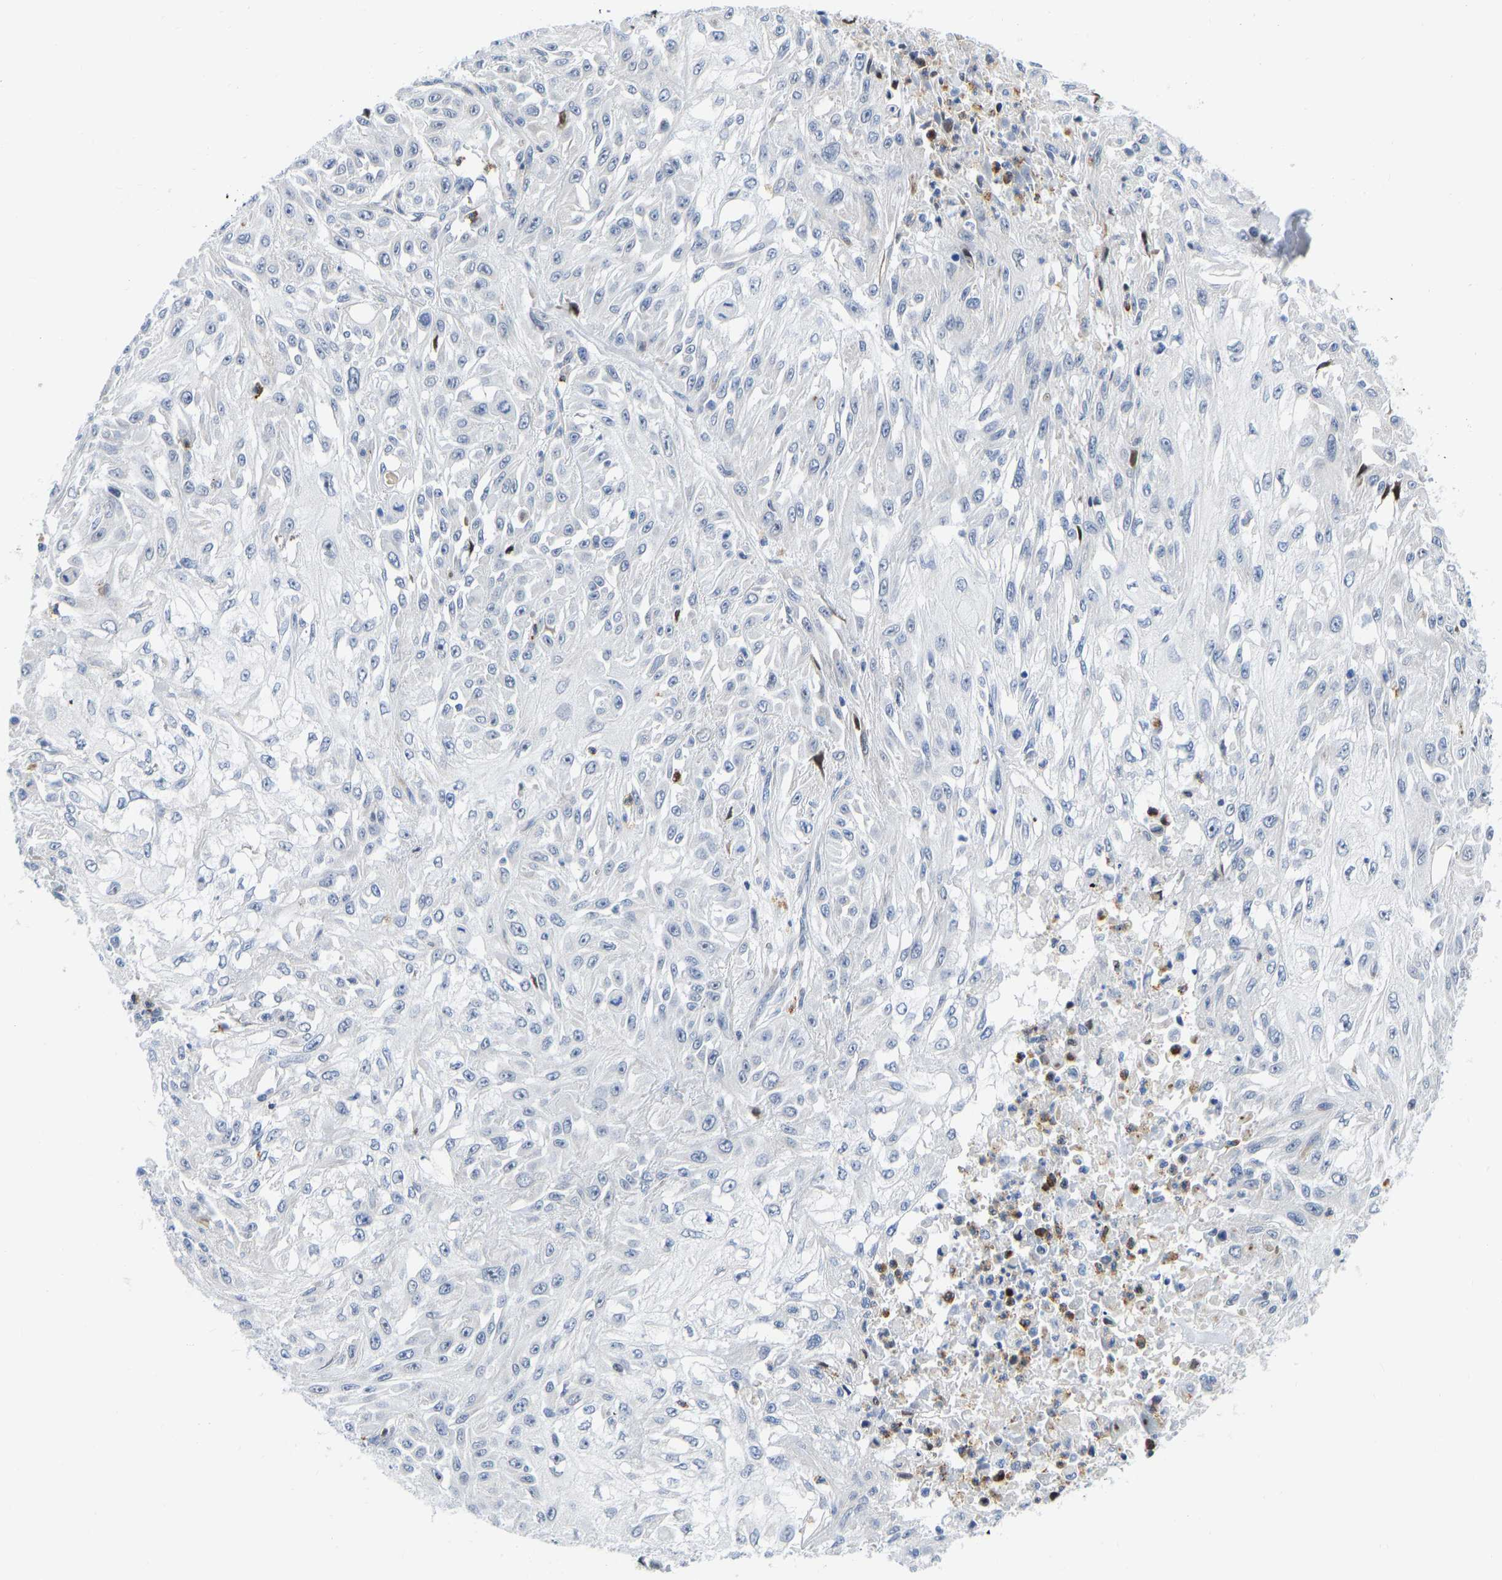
{"staining": {"intensity": "negative", "quantity": "none", "location": "none"}, "tissue": "skin cancer", "cell_type": "Tumor cells", "image_type": "cancer", "snomed": [{"axis": "morphology", "description": "Squamous cell carcinoma, NOS"}, {"axis": "morphology", "description": "Squamous cell carcinoma, metastatic, NOS"}, {"axis": "topography", "description": "Skin"}, {"axis": "topography", "description": "Lymph node"}], "caption": "This is an immunohistochemistry (IHC) image of human skin cancer (metastatic squamous cell carcinoma). There is no staining in tumor cells.", "gene": "HDAC5", "patient": {"sex": "male", "age": 75}}